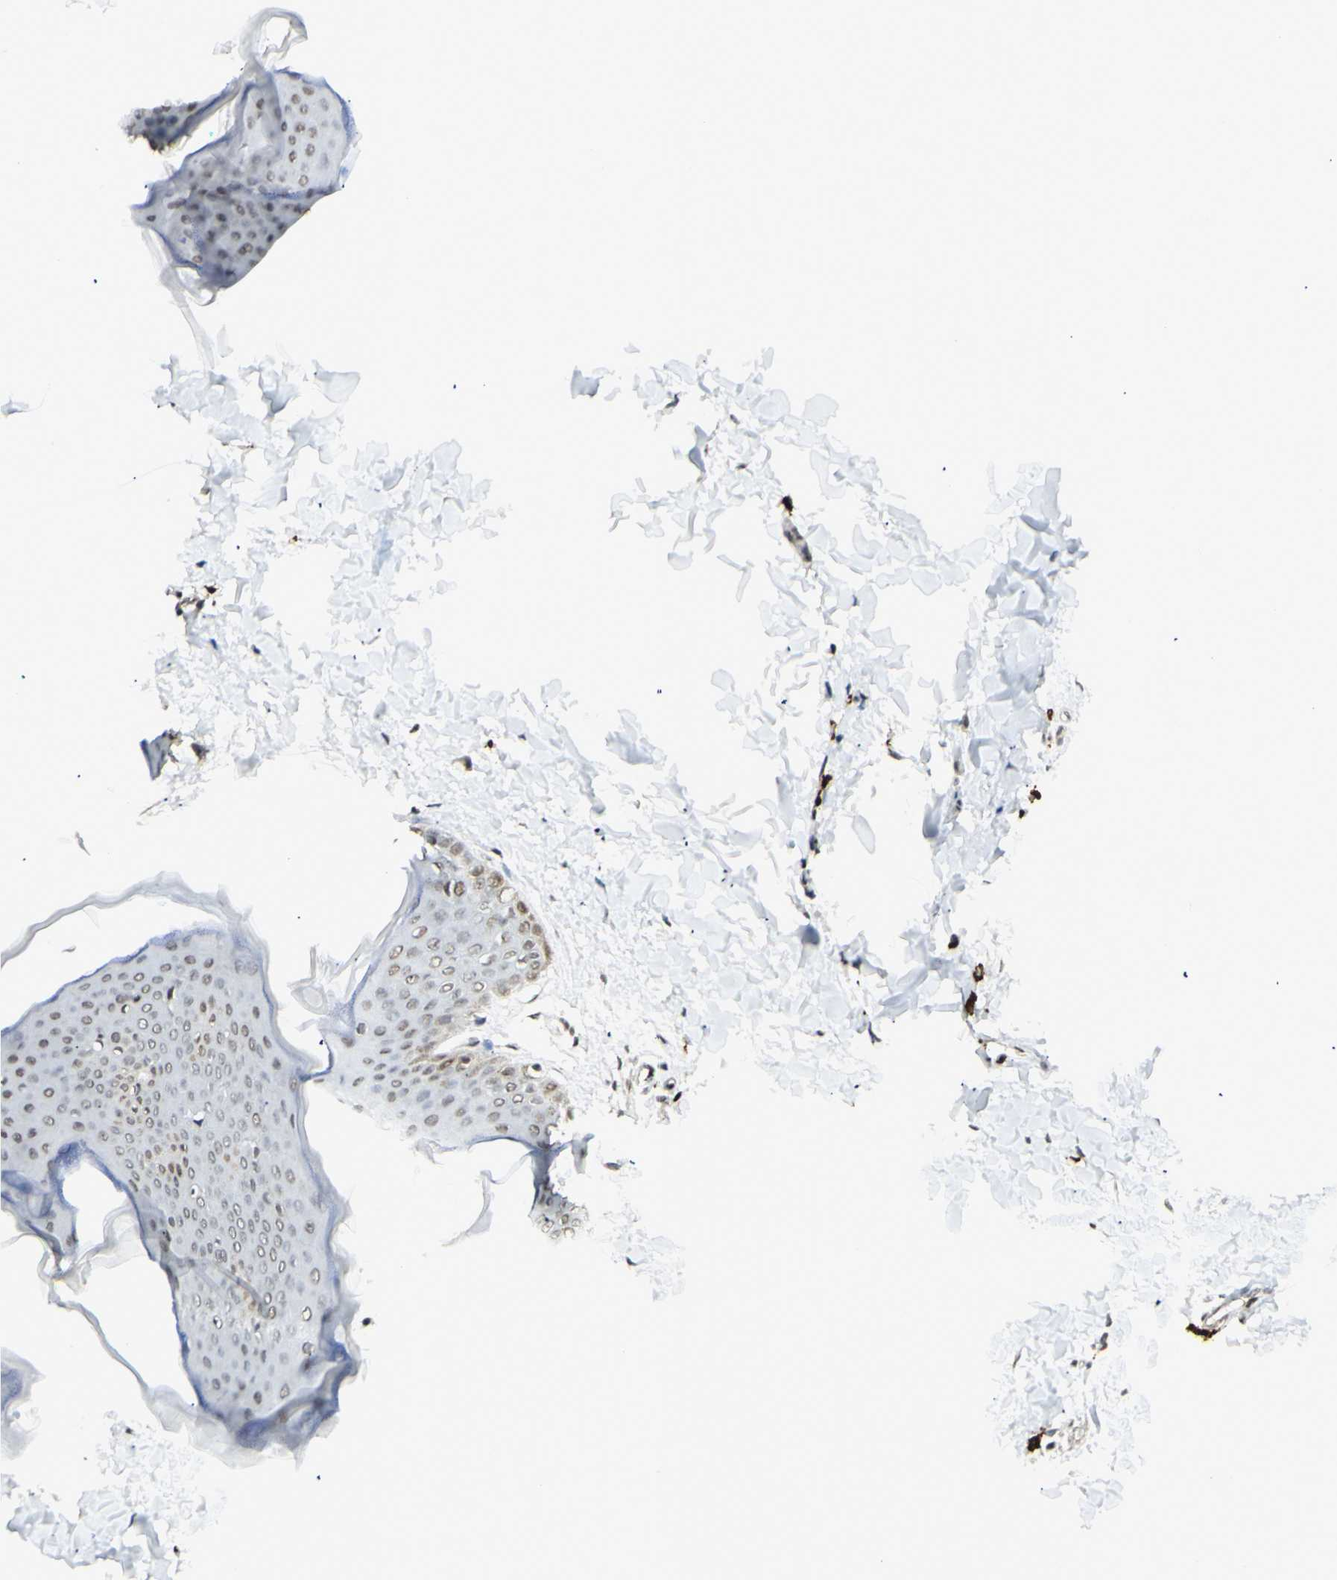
{"staining": {"intensity": "strong", "quantity": ">75%", "location": "nuclear"}, "tissue": "skin", "cell_type": "Fibroblasts", "image_type": "normal", "snomed": [{"axis": "morphology", "description": "Normal tissue, NOS"}, {"axis": "topography", "description": "Skin"}], "caption": "This photomicrograph displays immunohistochemistry (IHC) staining of normal skin, with high strong nuclear expression in about >75% of fibroblasts.", "gene": "ZMYM6", "patient": {"sex": "female", "age": 17}}